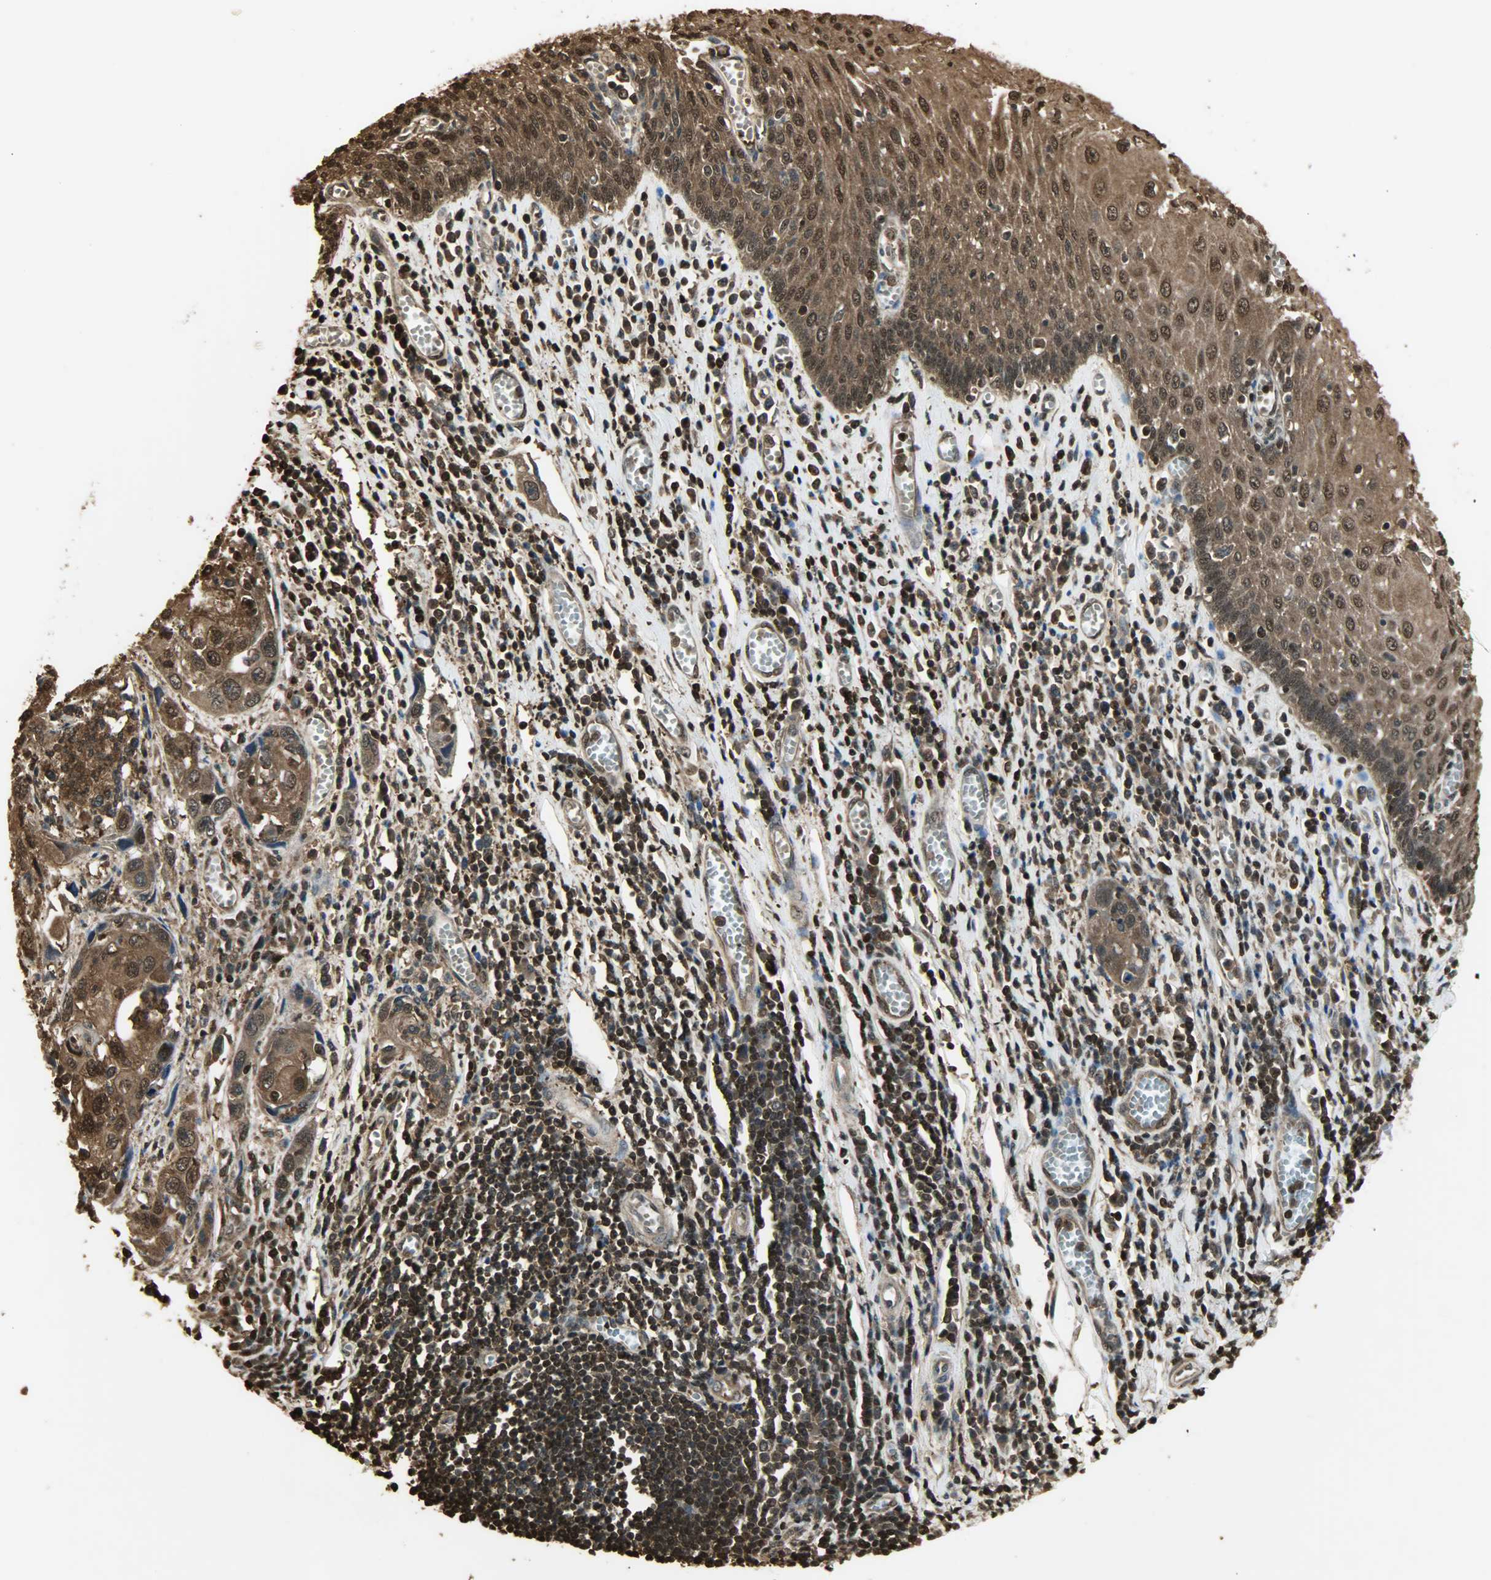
{"staining": {"intensity": "strong", "quantity": ">75%", "location": "cytoplasmic/membranous,nuclear"}, "tissue": "esophagus", "cell_type": "Squamous epithelial cells", "image_type": "normal", "snomed": [{"axis": "morphology", "description": "Normal tissue, NOS"}, {"axis": "morphology", "description": "Squamous cell carcinoma, NOS"}, {"axis": "topography", "description": "Esophagus"}], "caption": "DAB (3,3'-diaminobenzidine) immunohistochemical staining of unremarkable human esophagus displays strong cytoplasmic/membranous,nuclear protein expression in about >75% of squamous epithelial cells. The protein of interest is stained brown, and the nuclei are stained in blue (DAB (3,3'-diaminobenzidine) IHC with brightfield microscopy, high magnification).", "gene": "YWHAZ", "patient": {"sex": "male", "age": 65}}